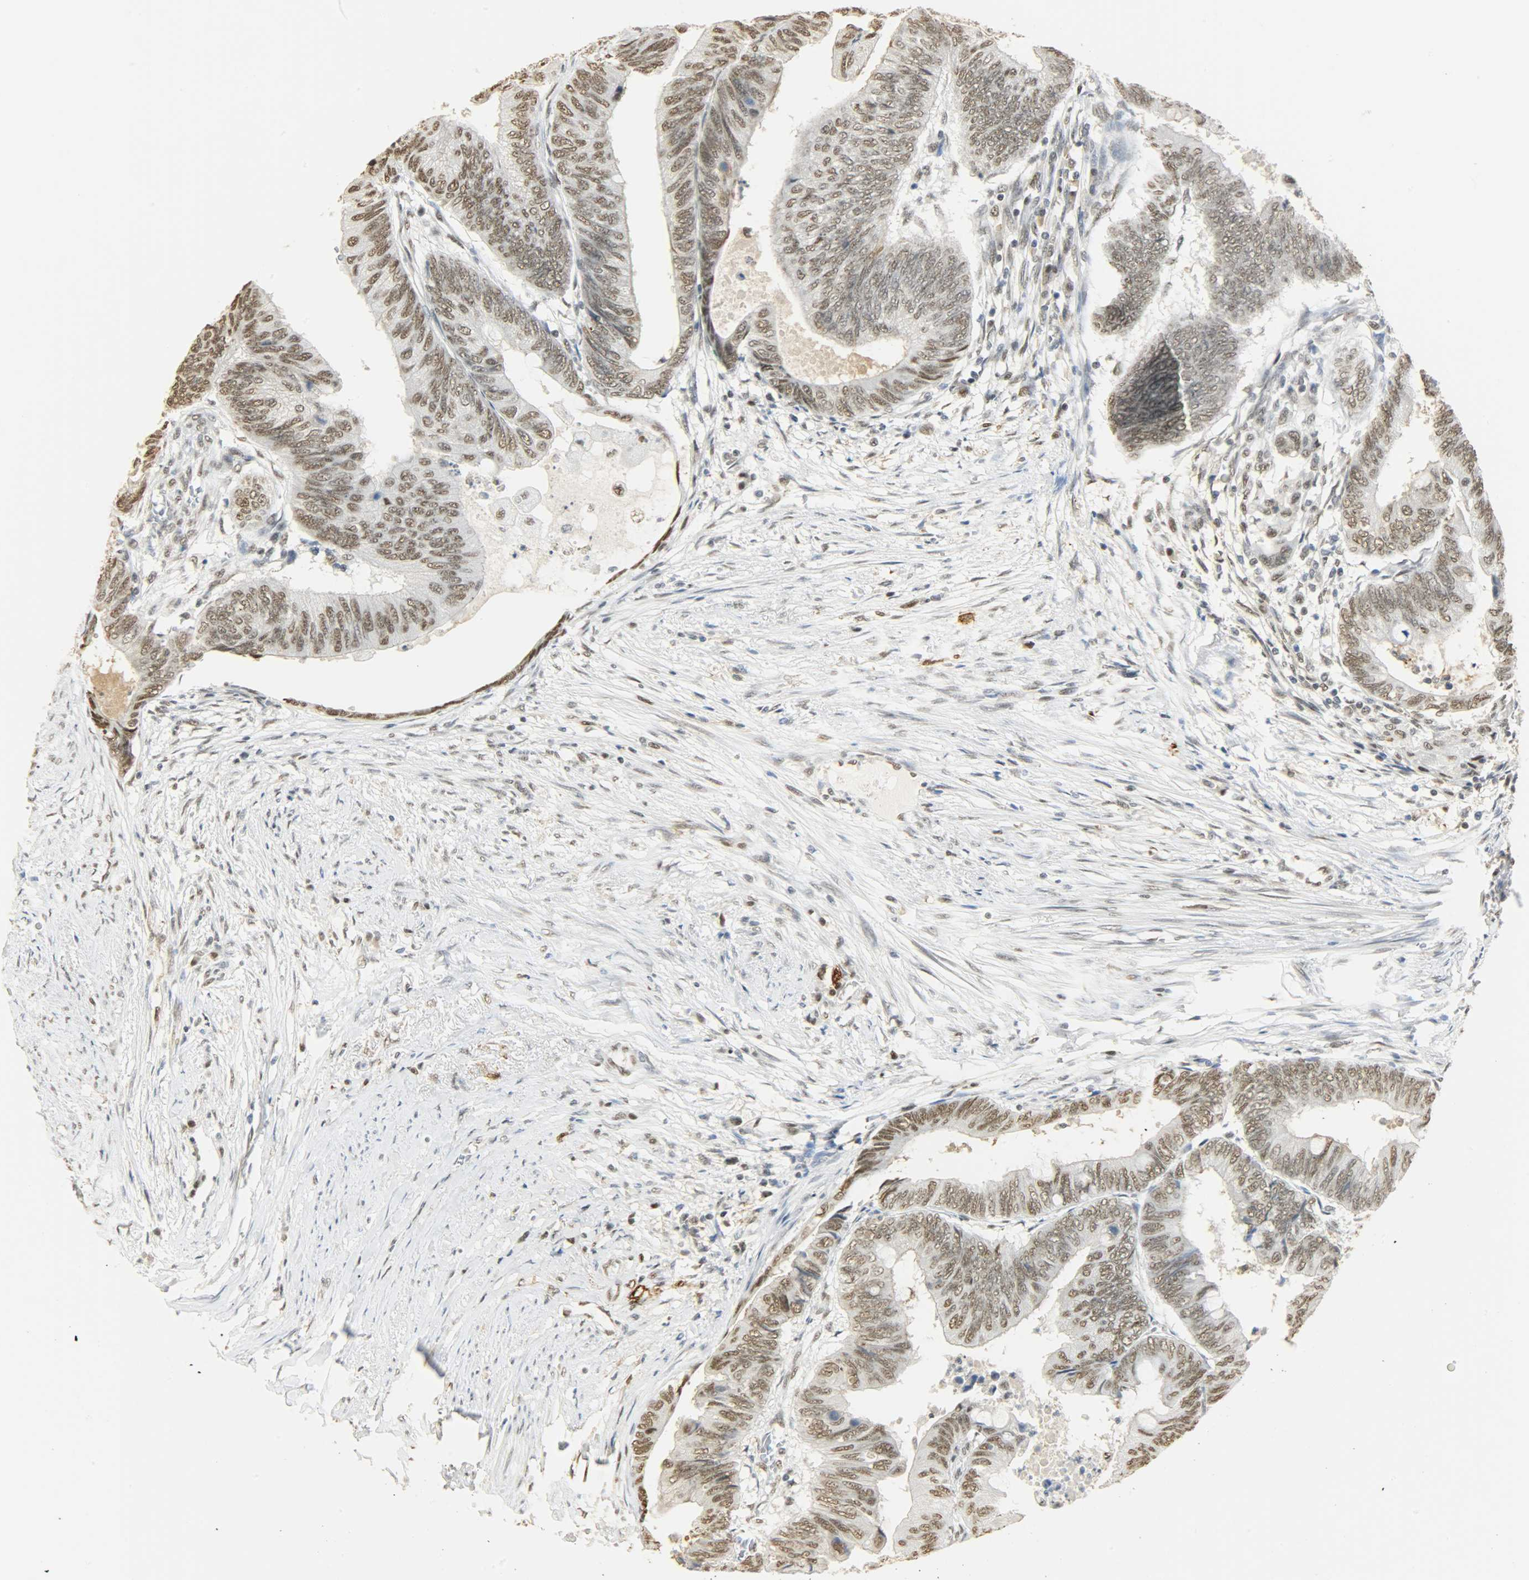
{"staining": {"intensity": "moderate", "quantity": ">75%", "location": "nuclear"}, "tissue": "colorectal cancer", "cell_type": "Tumor cells", "image_type": "cancer", "snomed": [{"axis": "morphology", "description": "Normal tissue, NOS"}, {"axis": "morphology", "description": "Adenocarcinoma, NOS"}, {"axis": "topography", "description": "Rectum"}, {"axis": "topography", "description": "Peripheral nerve tissue"}], "caption": "Tumor cells reveal moderate nuclear expression in approximately >75% of cells in colorectal adenocarcinoma.", "gene": "NGFR", "patient": {"sex": "male", "age": 92}}